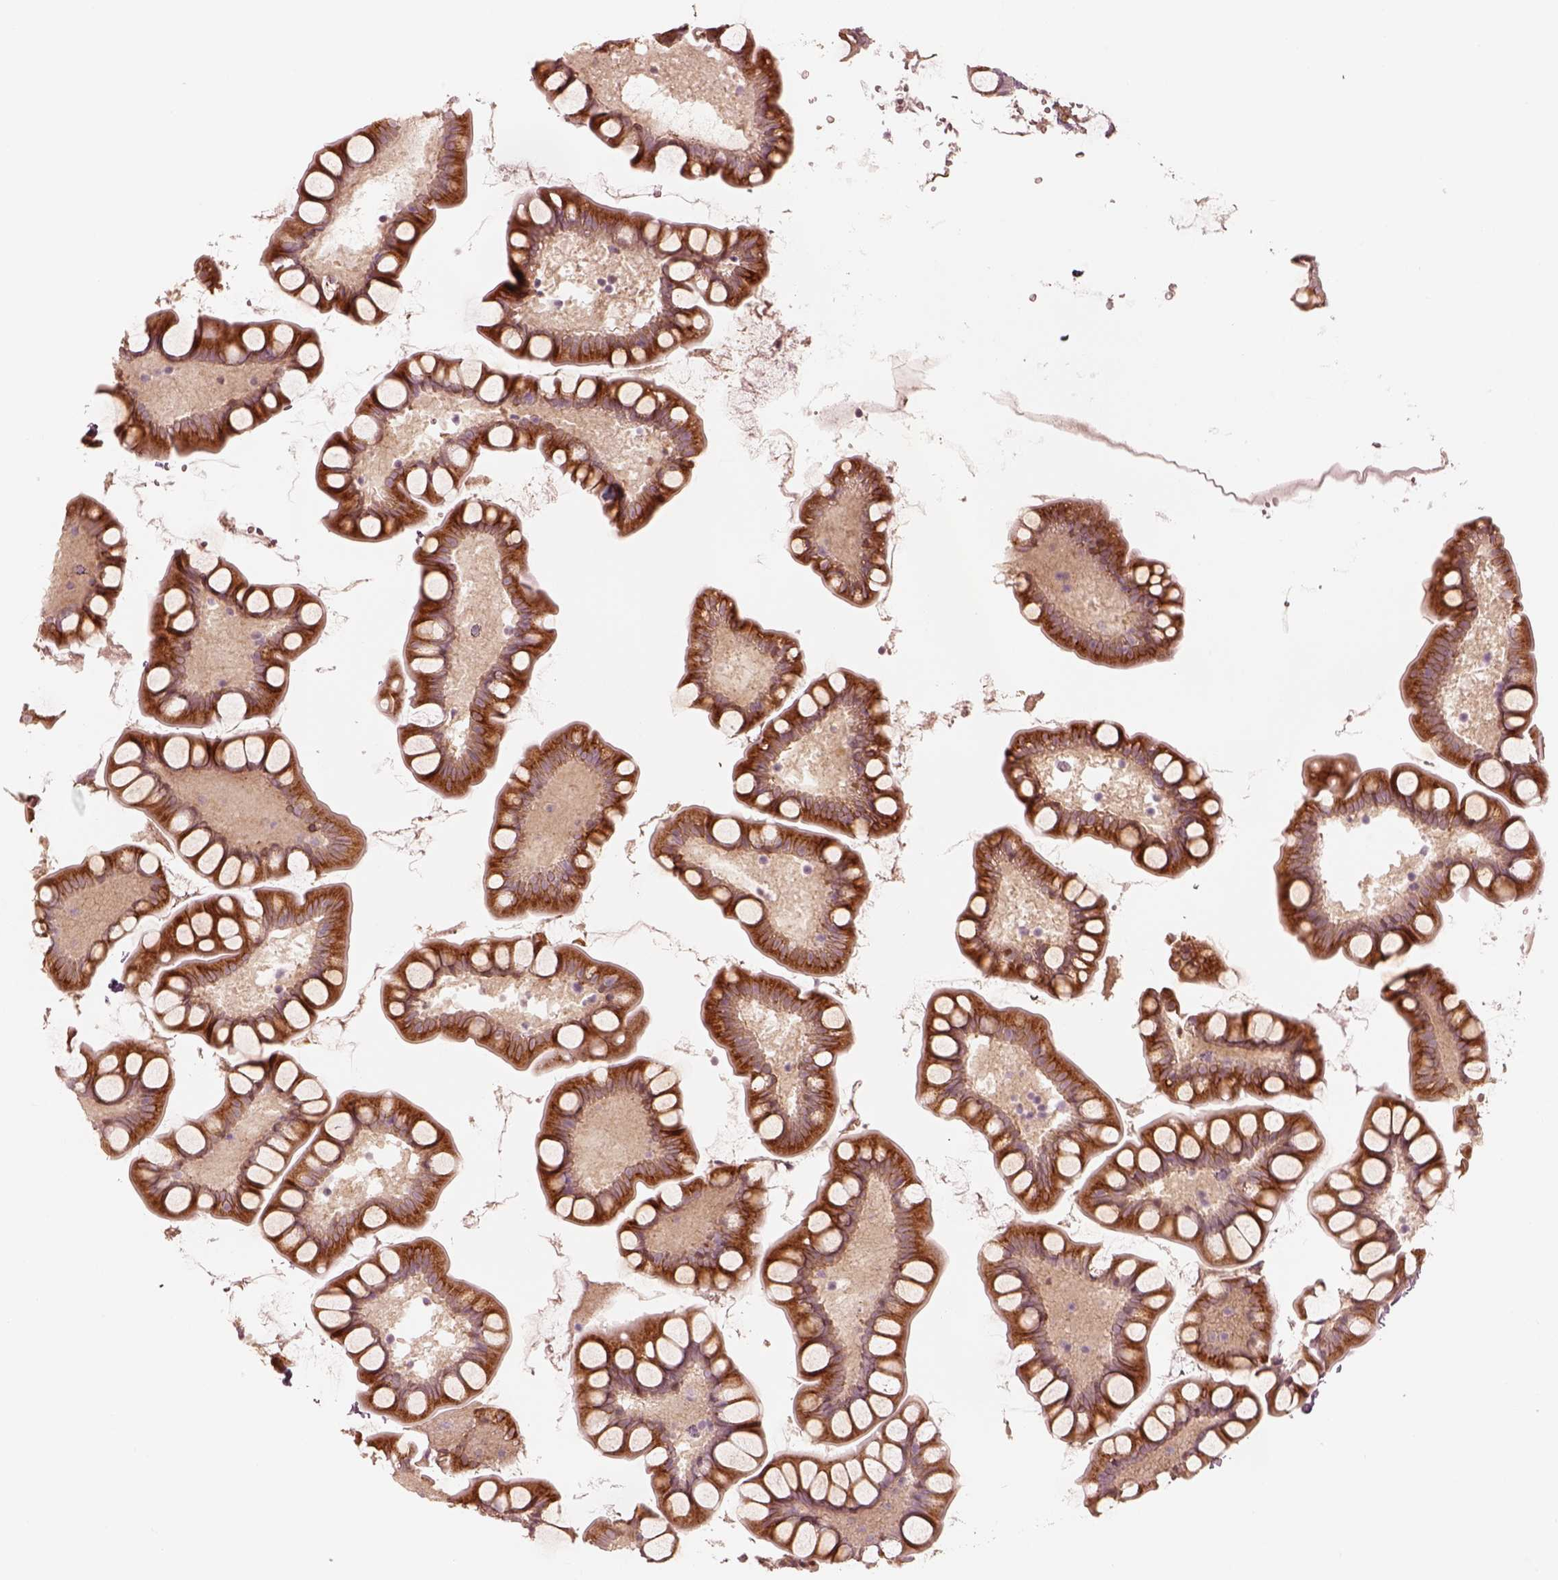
{"staining": {"intensity": "moderate", "quantity": ">75%", "location": "cytoplasmic/membranous"}, "tissue": "small intestine", "cell_type": "Glandular cells", "image_type": "normal", "snomed": [{"axis": "morphology", "description": "Normal tissue, NOS"}, {"axis": "topography", "description": "Small intestine"}], "caption": "Human small intestine stained for a protein (brown) demonstrates moderate cytoplasmic/membranous positive positivity in about >75% of glandular cells.", "gene": "ACACB", "patient": {"sex": "male", "age": 70}}